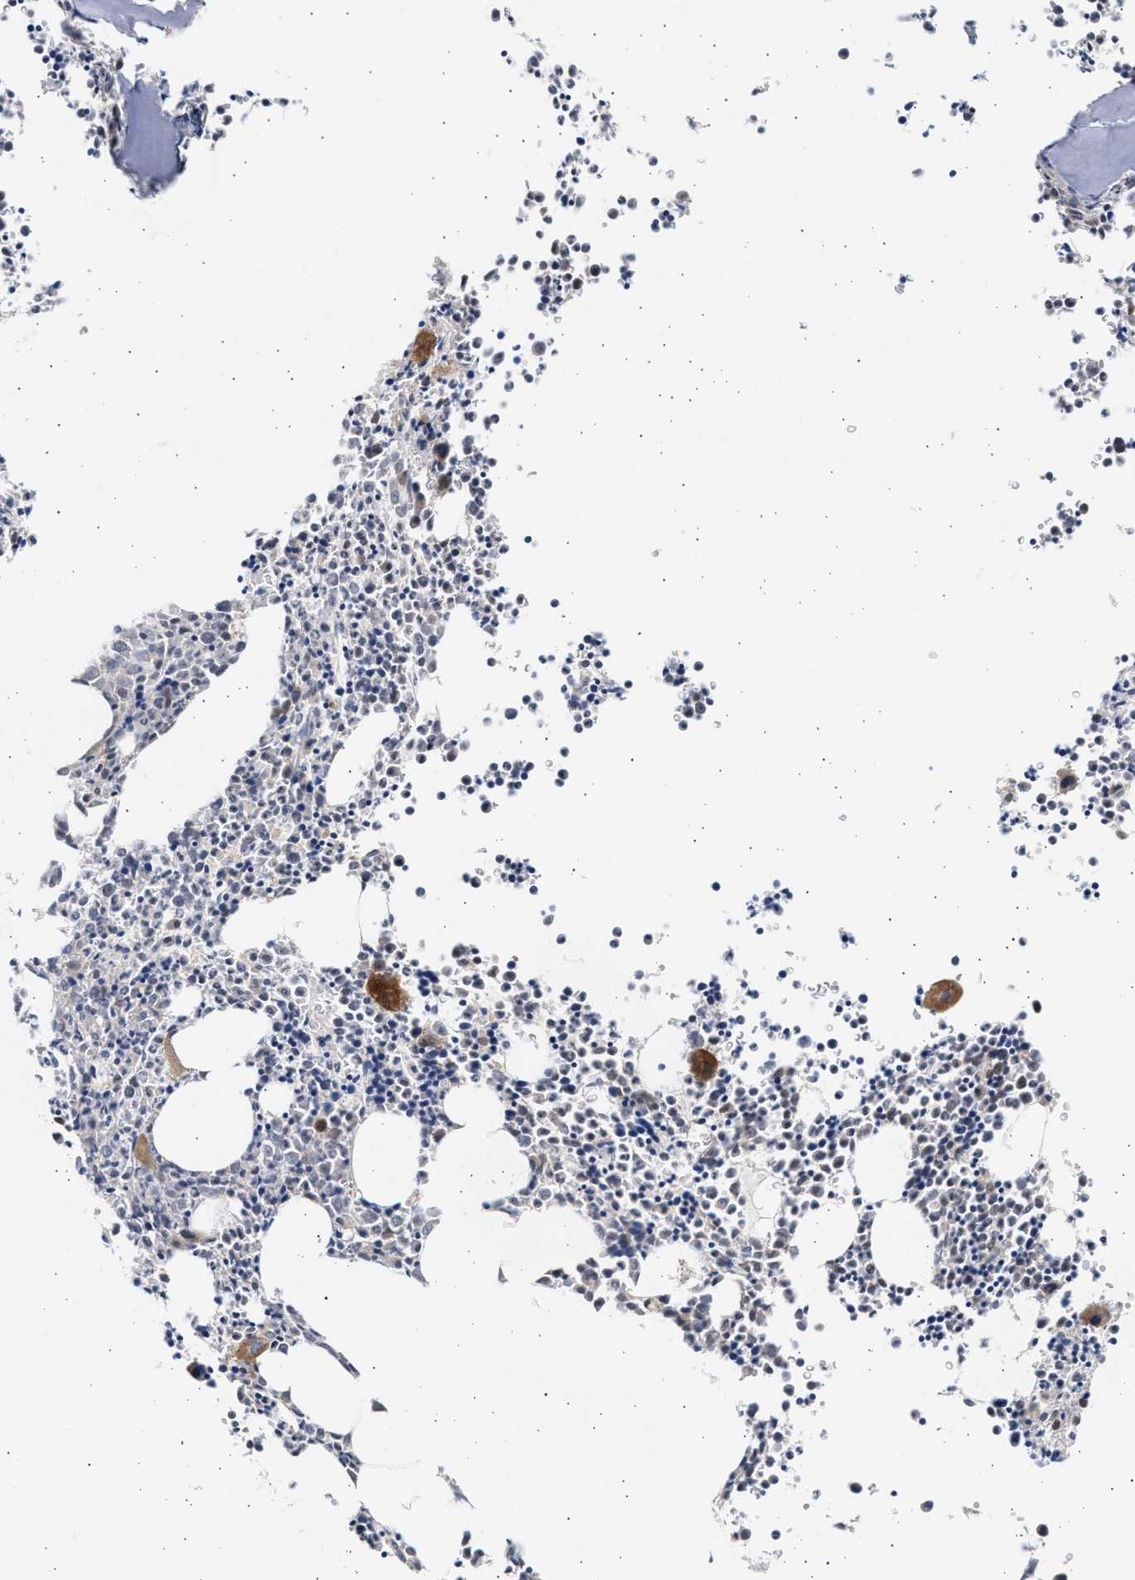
{"staining": {"intensity": "moderate", "quantity": "<25%", "location": "cytoplasmic/membranous"}, "tissue": "bone marrow", "cell_type": "Hematopoietic cells", "image_type": "normal", "snomed": [{"axis": "morphology", "description": "Normal tissue, NOS"}, {"axis": "morphology", "description": "Inflammation, NOS"}, {"axis": "topography", "description": "Bone marrow"}], "caption": "Unremarkable bone marrow shows moderate cytoplasmic/membranous staining in about <25% of hematopoietic cells, visualized by immunohistochemistry.", "gene": "NBR1", "patient": {"sex": "male", "age": 31}}